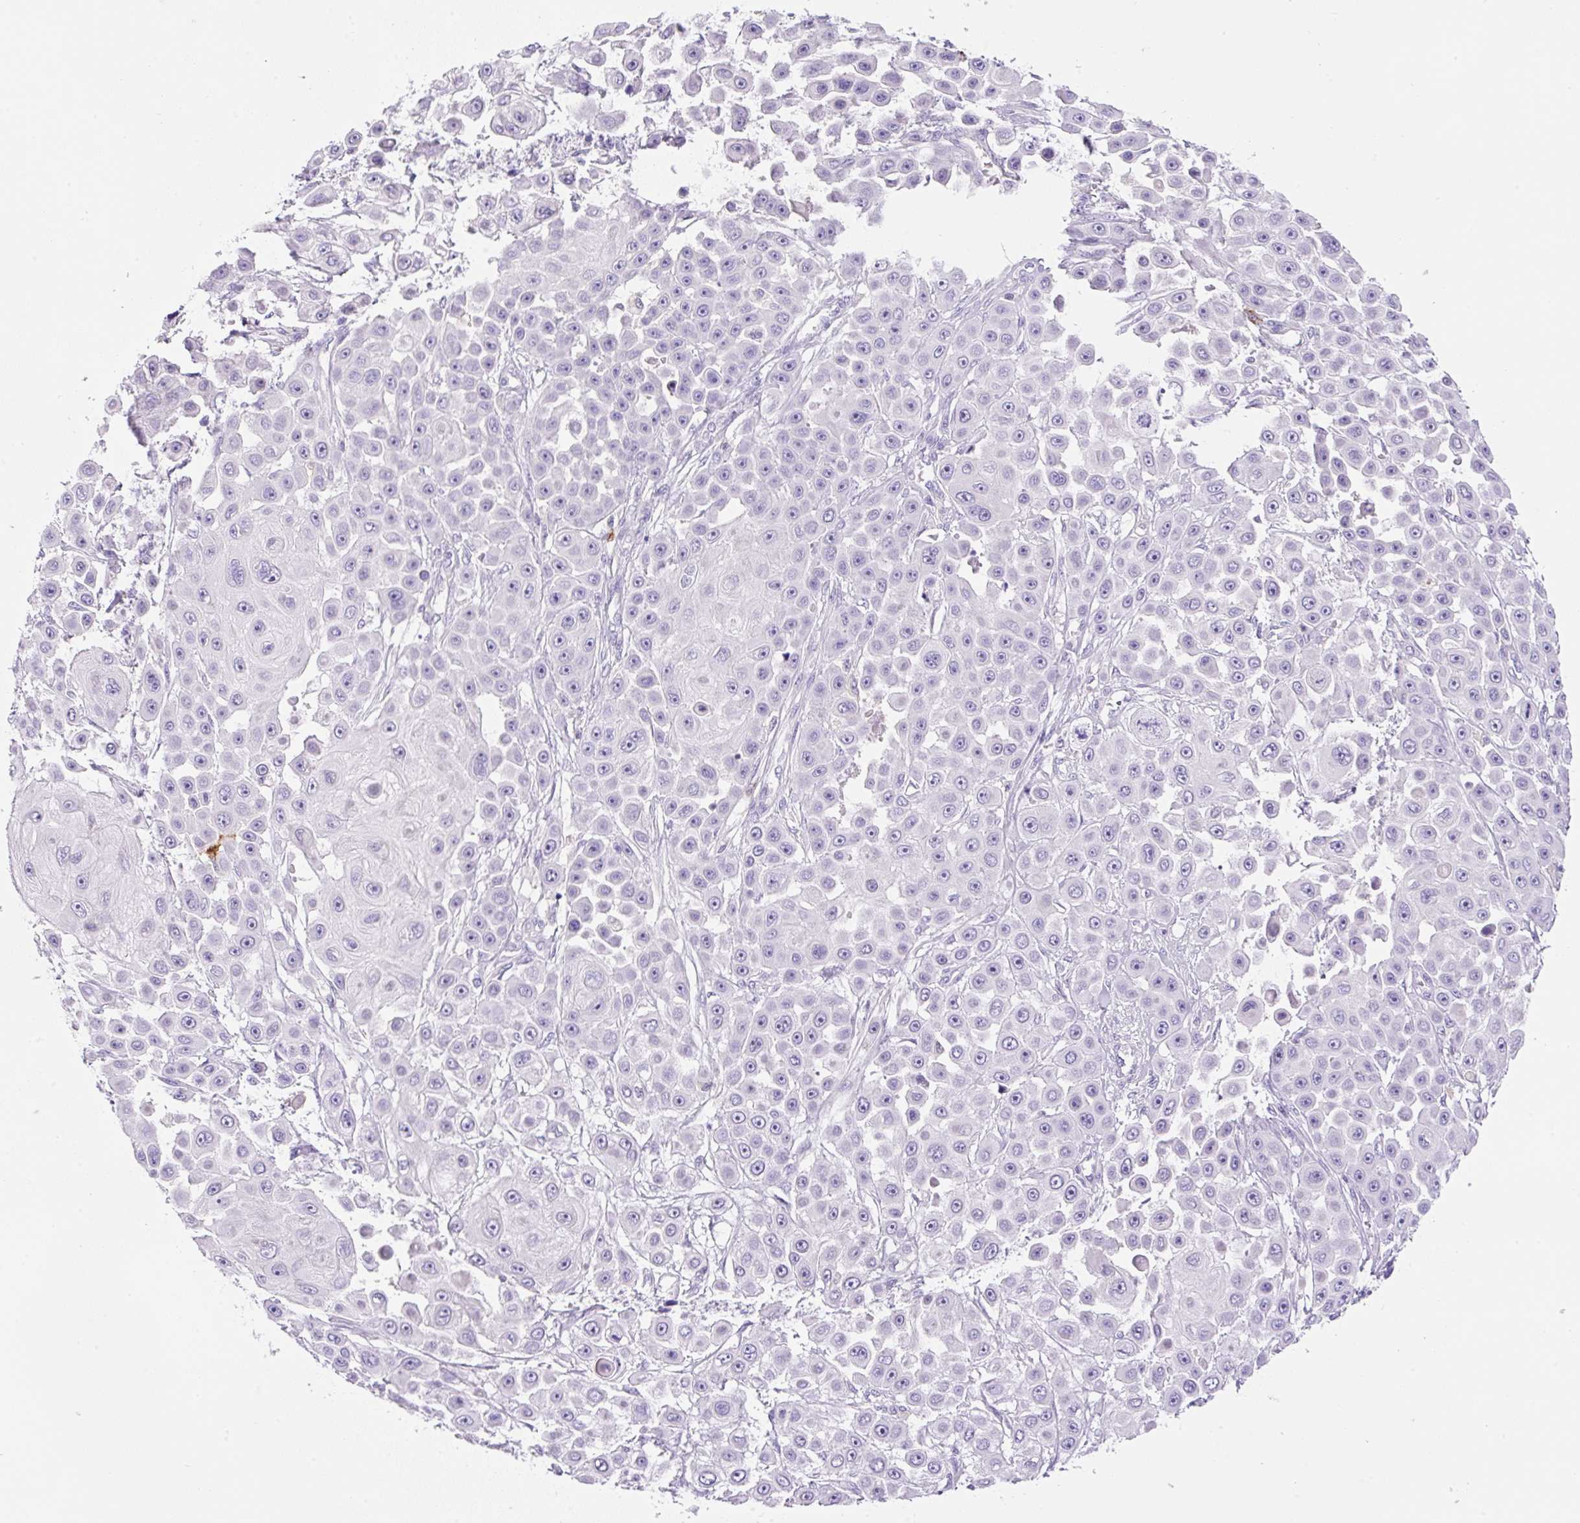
{"staining": {"intensity": "negative", "quantity": "none", "location": "none"}, "tissue": "skin cancer", "cell_type": "Tumor cells", "image_type": "cancer", "snomed": [{"axis": "morphology", "description": "Squamous cell carcinoma, NOS"}, {"axis": "topography", "description": "Skin"}], "caption": "DAB immunohistochemical staining of squamous cell carcinoma (skin) shows no significant expression in tumor cells. The staining is performed using DAB brown chromogen with nuclei counter-stained in using hematoxylin.", "gene": "TDRD15", "patient": {"sex": "male", "age": 67}}